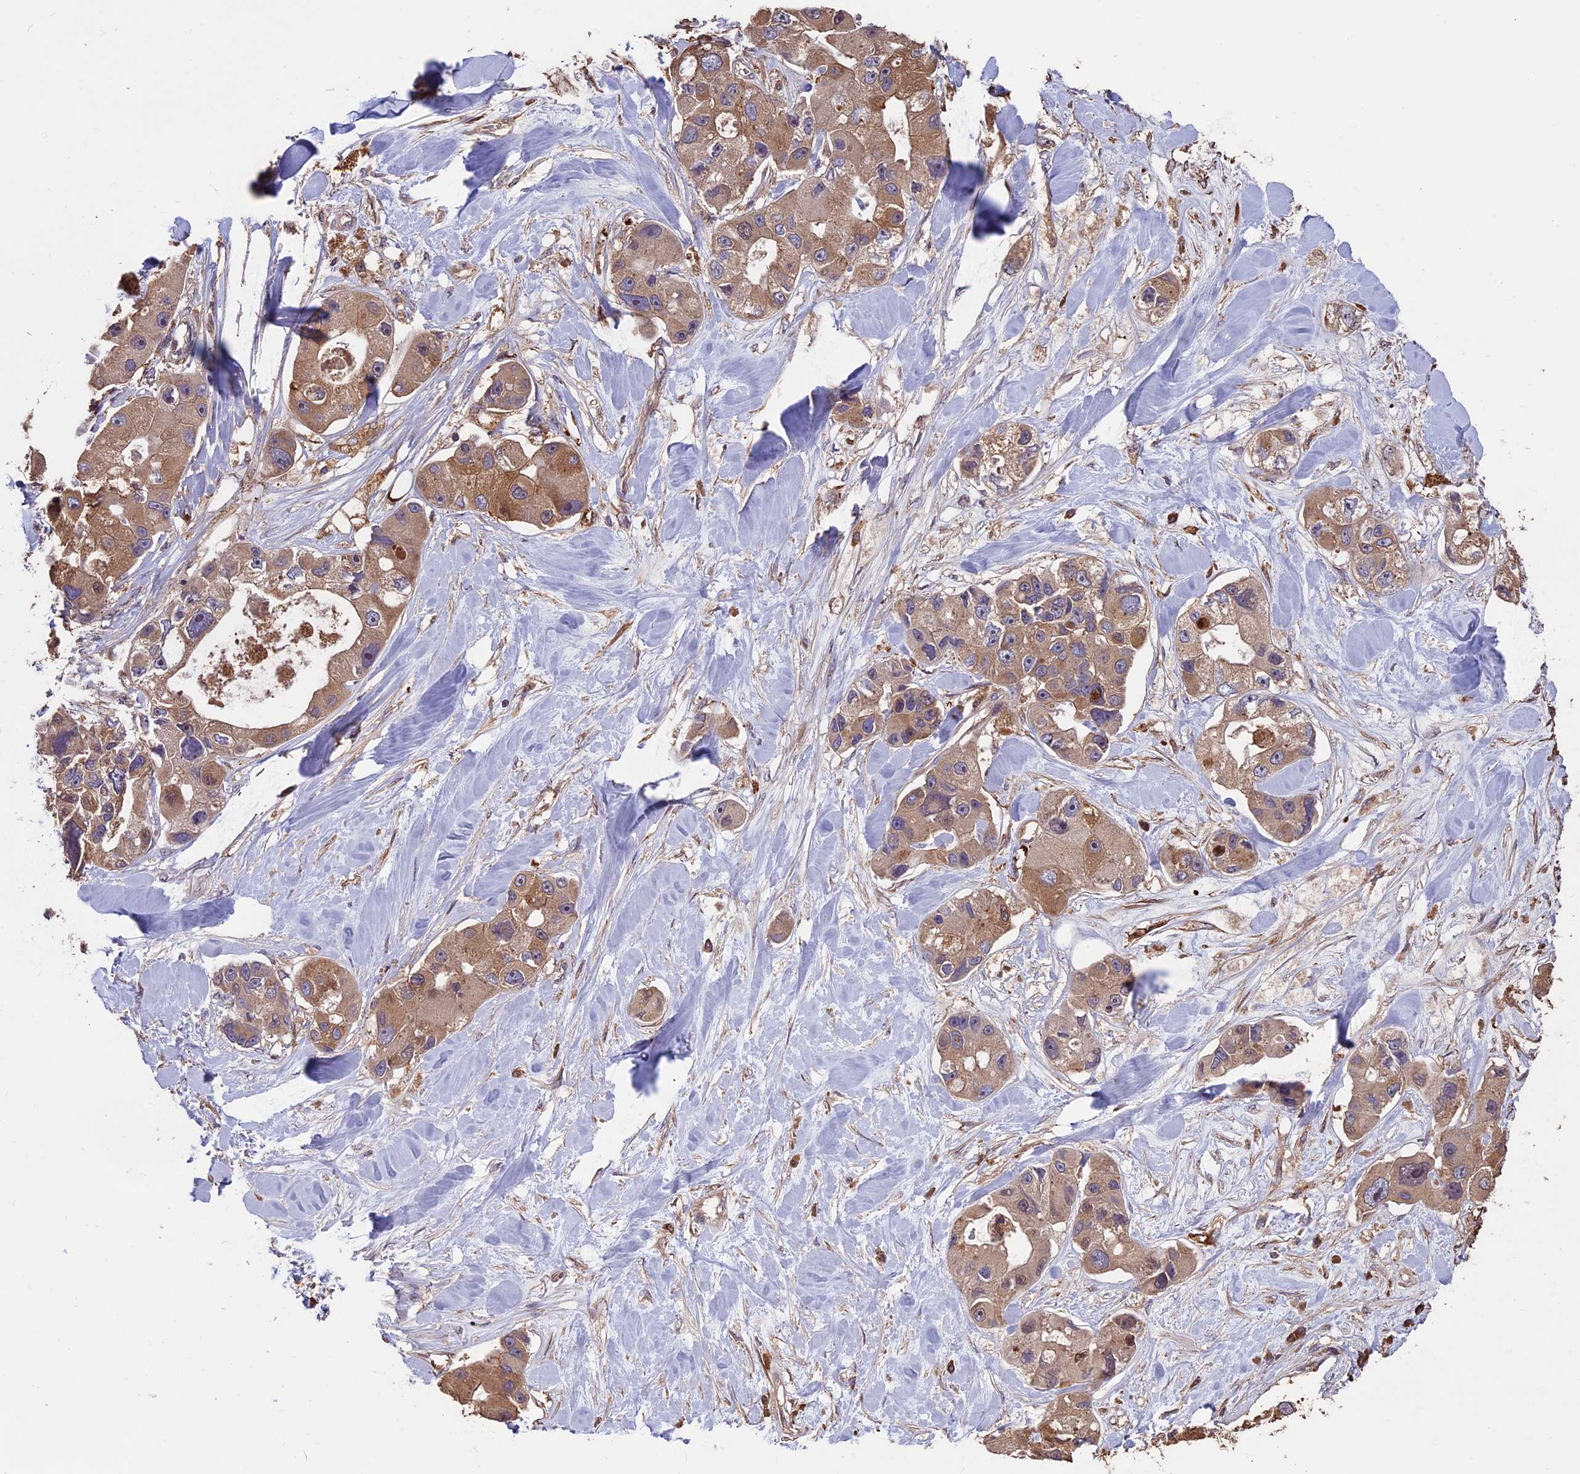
{"staining": {"intensity": "moderate", "quantity": ">75%", "location": "cytoplasmic/membranous"}, "tissue": "lung cancer", "cell_type": "Tumor cells", "image_type": "cancer", "snomed": [{"axis": "morphology", "description": "Adenocarcinoma, NOS"}, {"axis": "topography", "description": "Lung"}], "caption": "Lung cancer stained with a brown dye reveals moderate cytoplasmic/membranous positive expression in approximately >75% of tumor cells.", "gene": "VWA3A", "patient": {"sex": "female", "age": 54}}